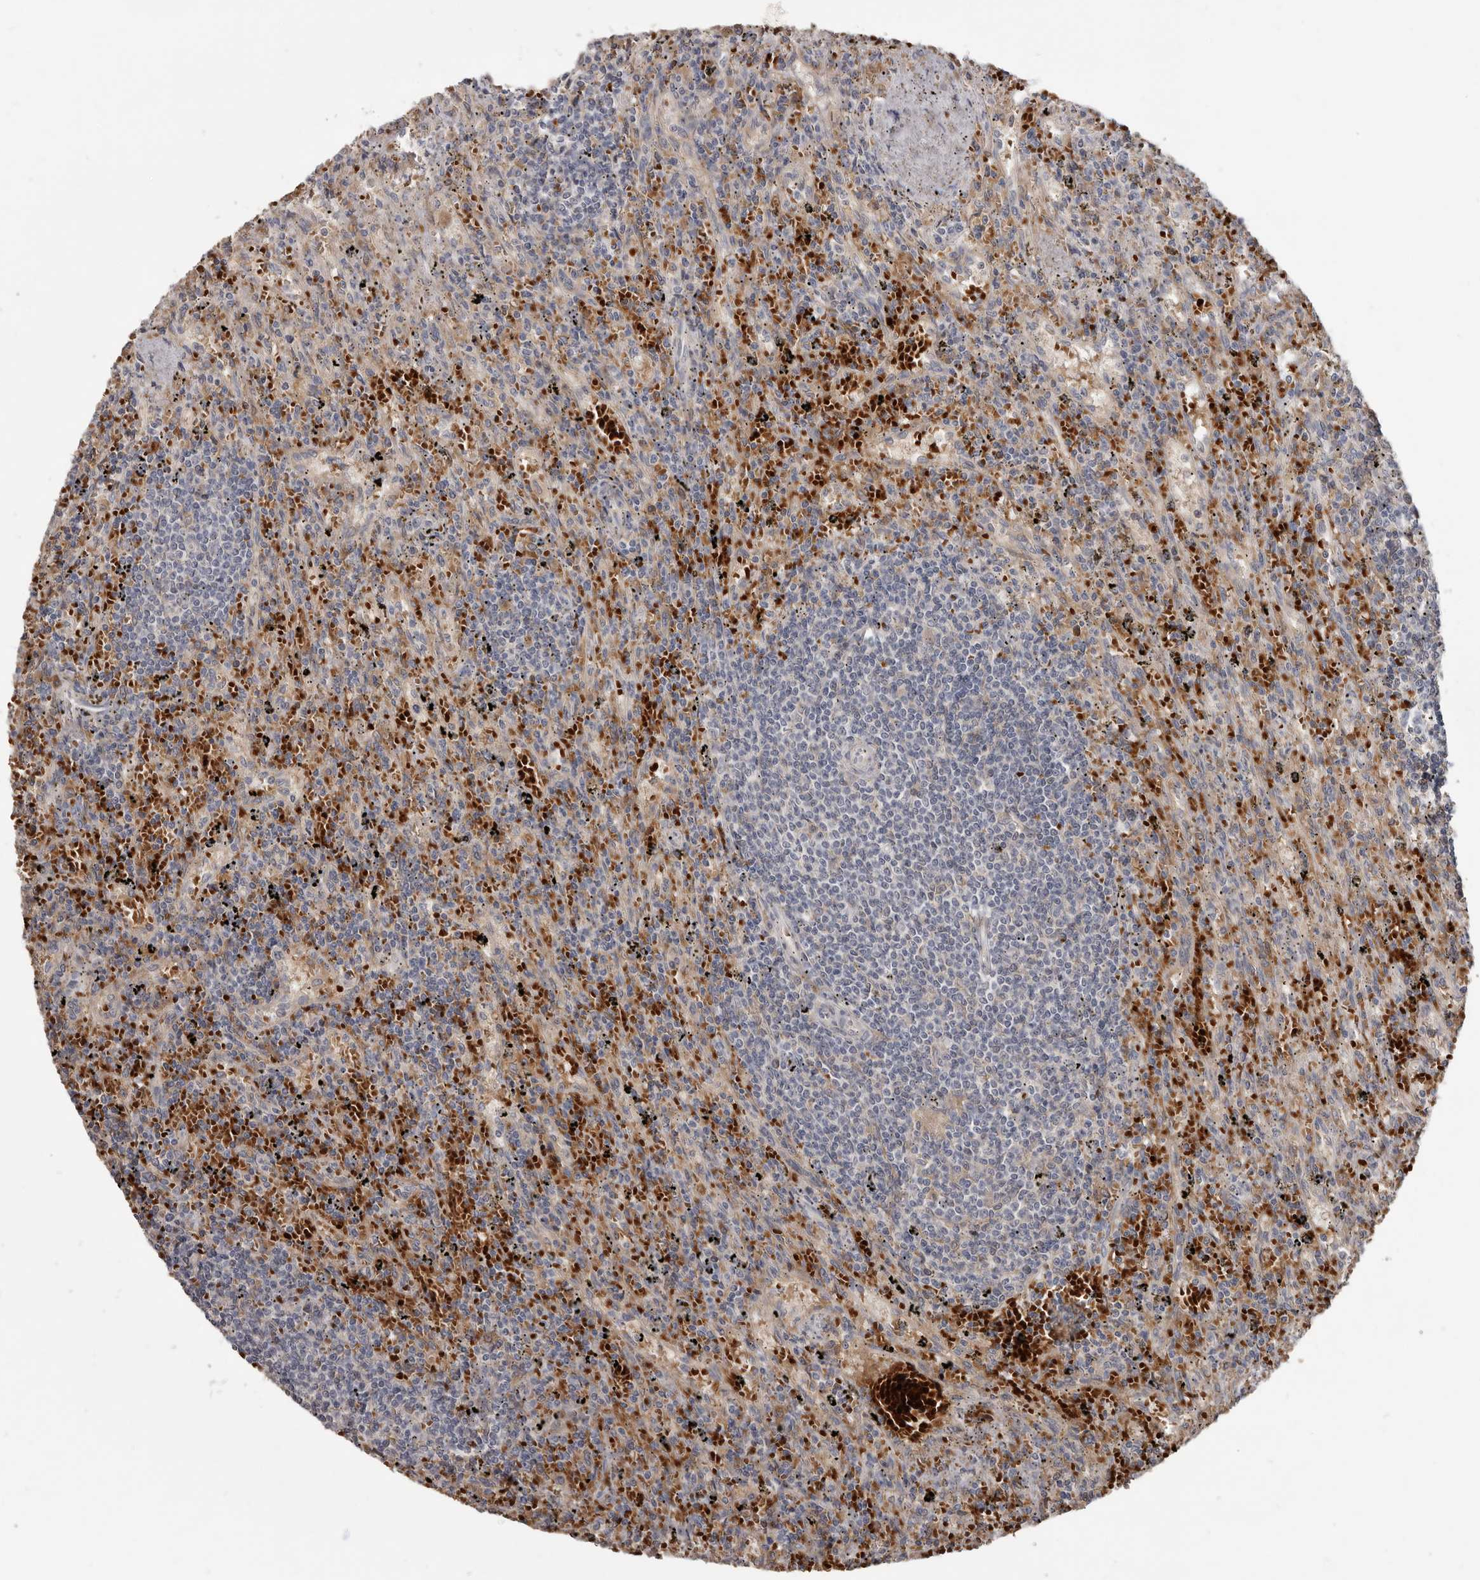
{"staining": {"intensity": "negative", "quantity": "none", "location": "none"}, "tissue": "lymphoma", "cell_type": "Tumor cells", "image_type": "cancer", "snomed": [{"axis": "morphology", "description": "Malignant lymphoma, non-Hodgkin's type, Low grade"}, {"axis": "topography", "description": "Spleen"}], "caption": "This micrograph is of lymphoma stained with immunohistochemistry (IHC) to label a protein in brown with the nuclei are counter-stained blue. There is no positivity in tumor cells.", "gene": "NENF", "patient": {"sex": "male", "age": 76}}